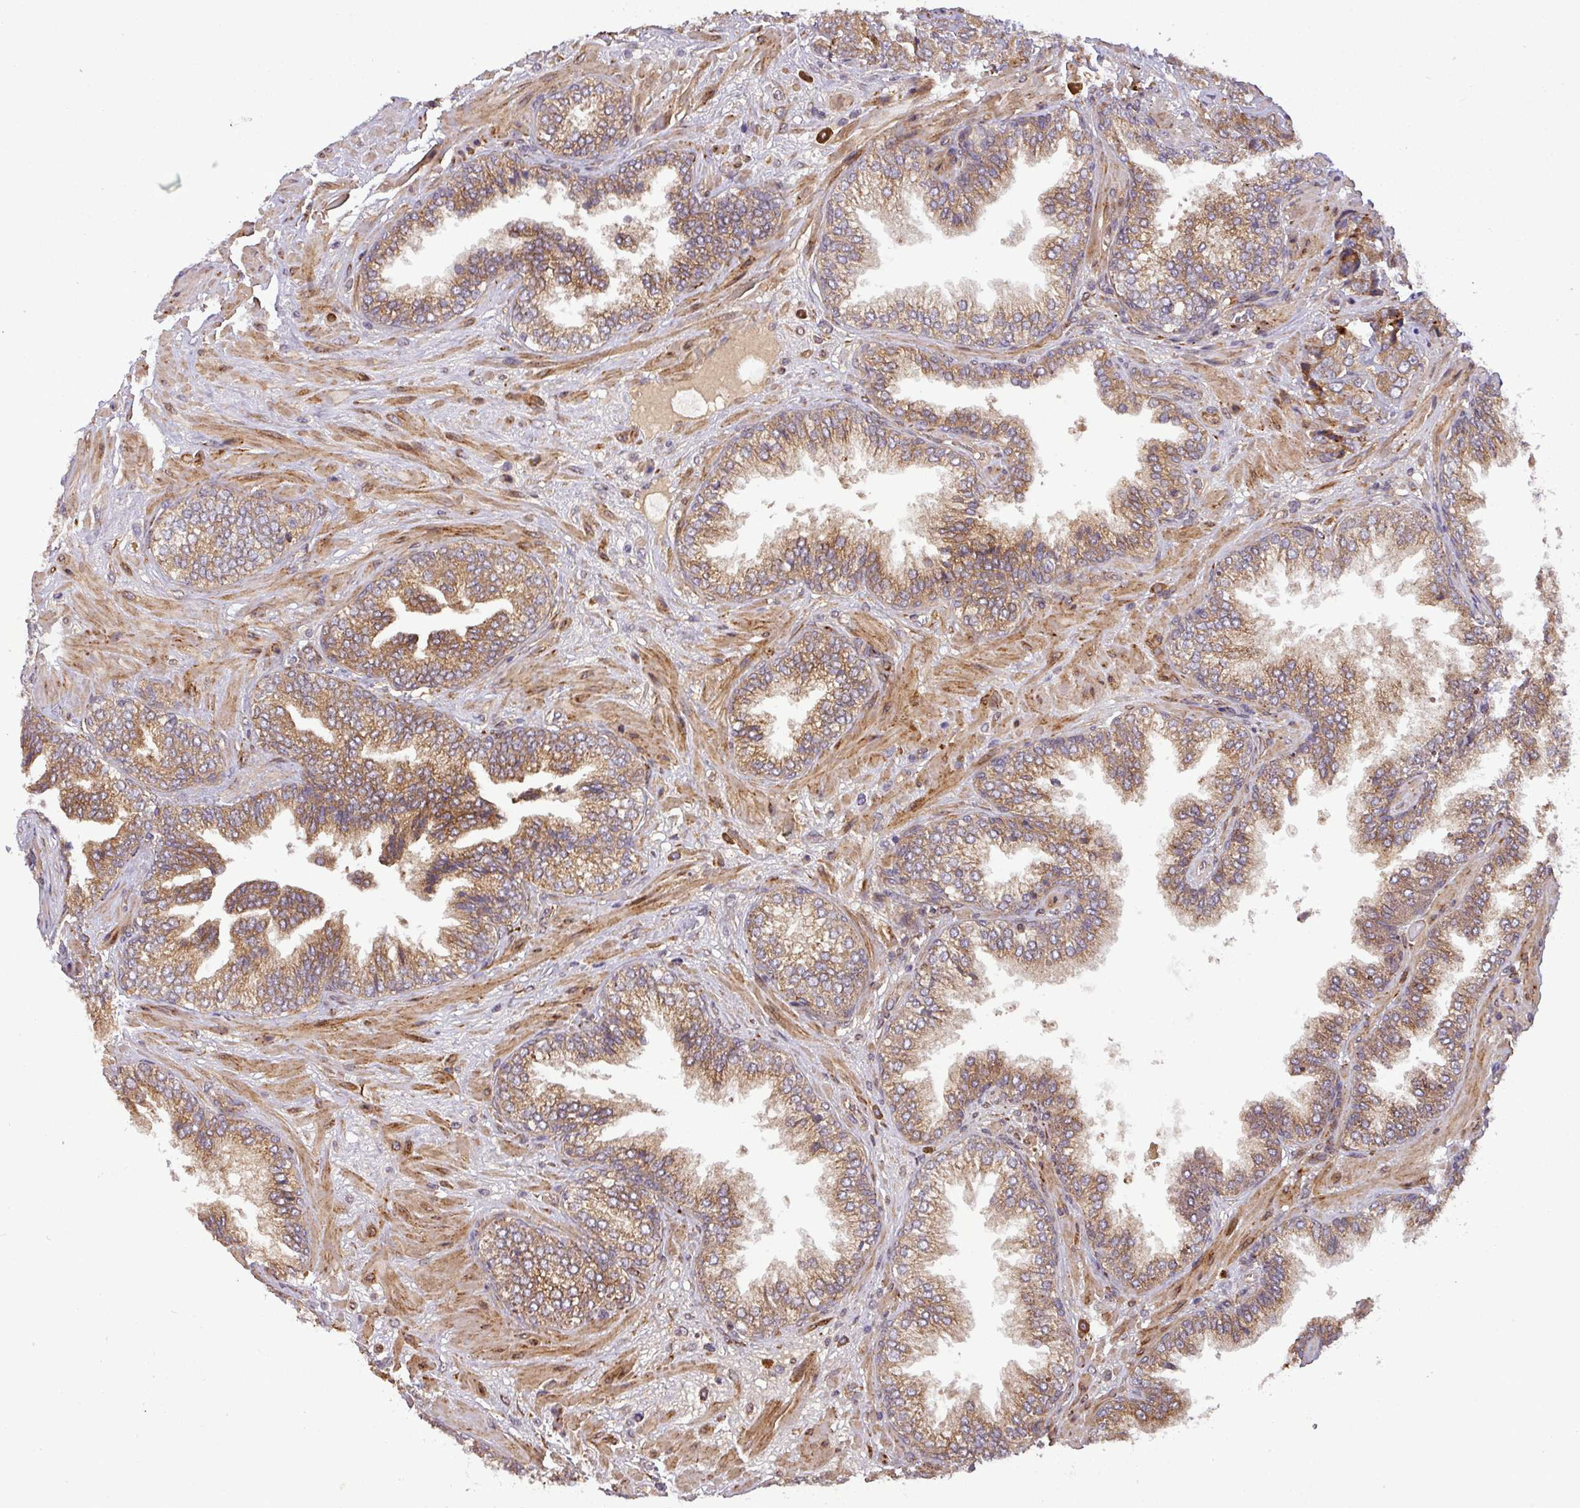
{"staining": {"intensity": "moderate", "quantity": ">75%", "location": "cytoplasmic/membranous"}, "tissue": "prostate cancer", "cell_type": "Tumor cells", "image_type": "cancer", "snomed": [{"axis": "morphology", "description": "Adenocarcinoma, High grade"}, {"axis": "topography", "description": "Prostate"}], "caption": "Immunohistochemical staining of human prostate high-grade adenocarcinoma reveals medium levels of moderate cytoplasmic/membranous protein positivity in approximately >75% of tumor cells.", "gene": "ART1", "patient": {"sex": "male", "age": 71}}